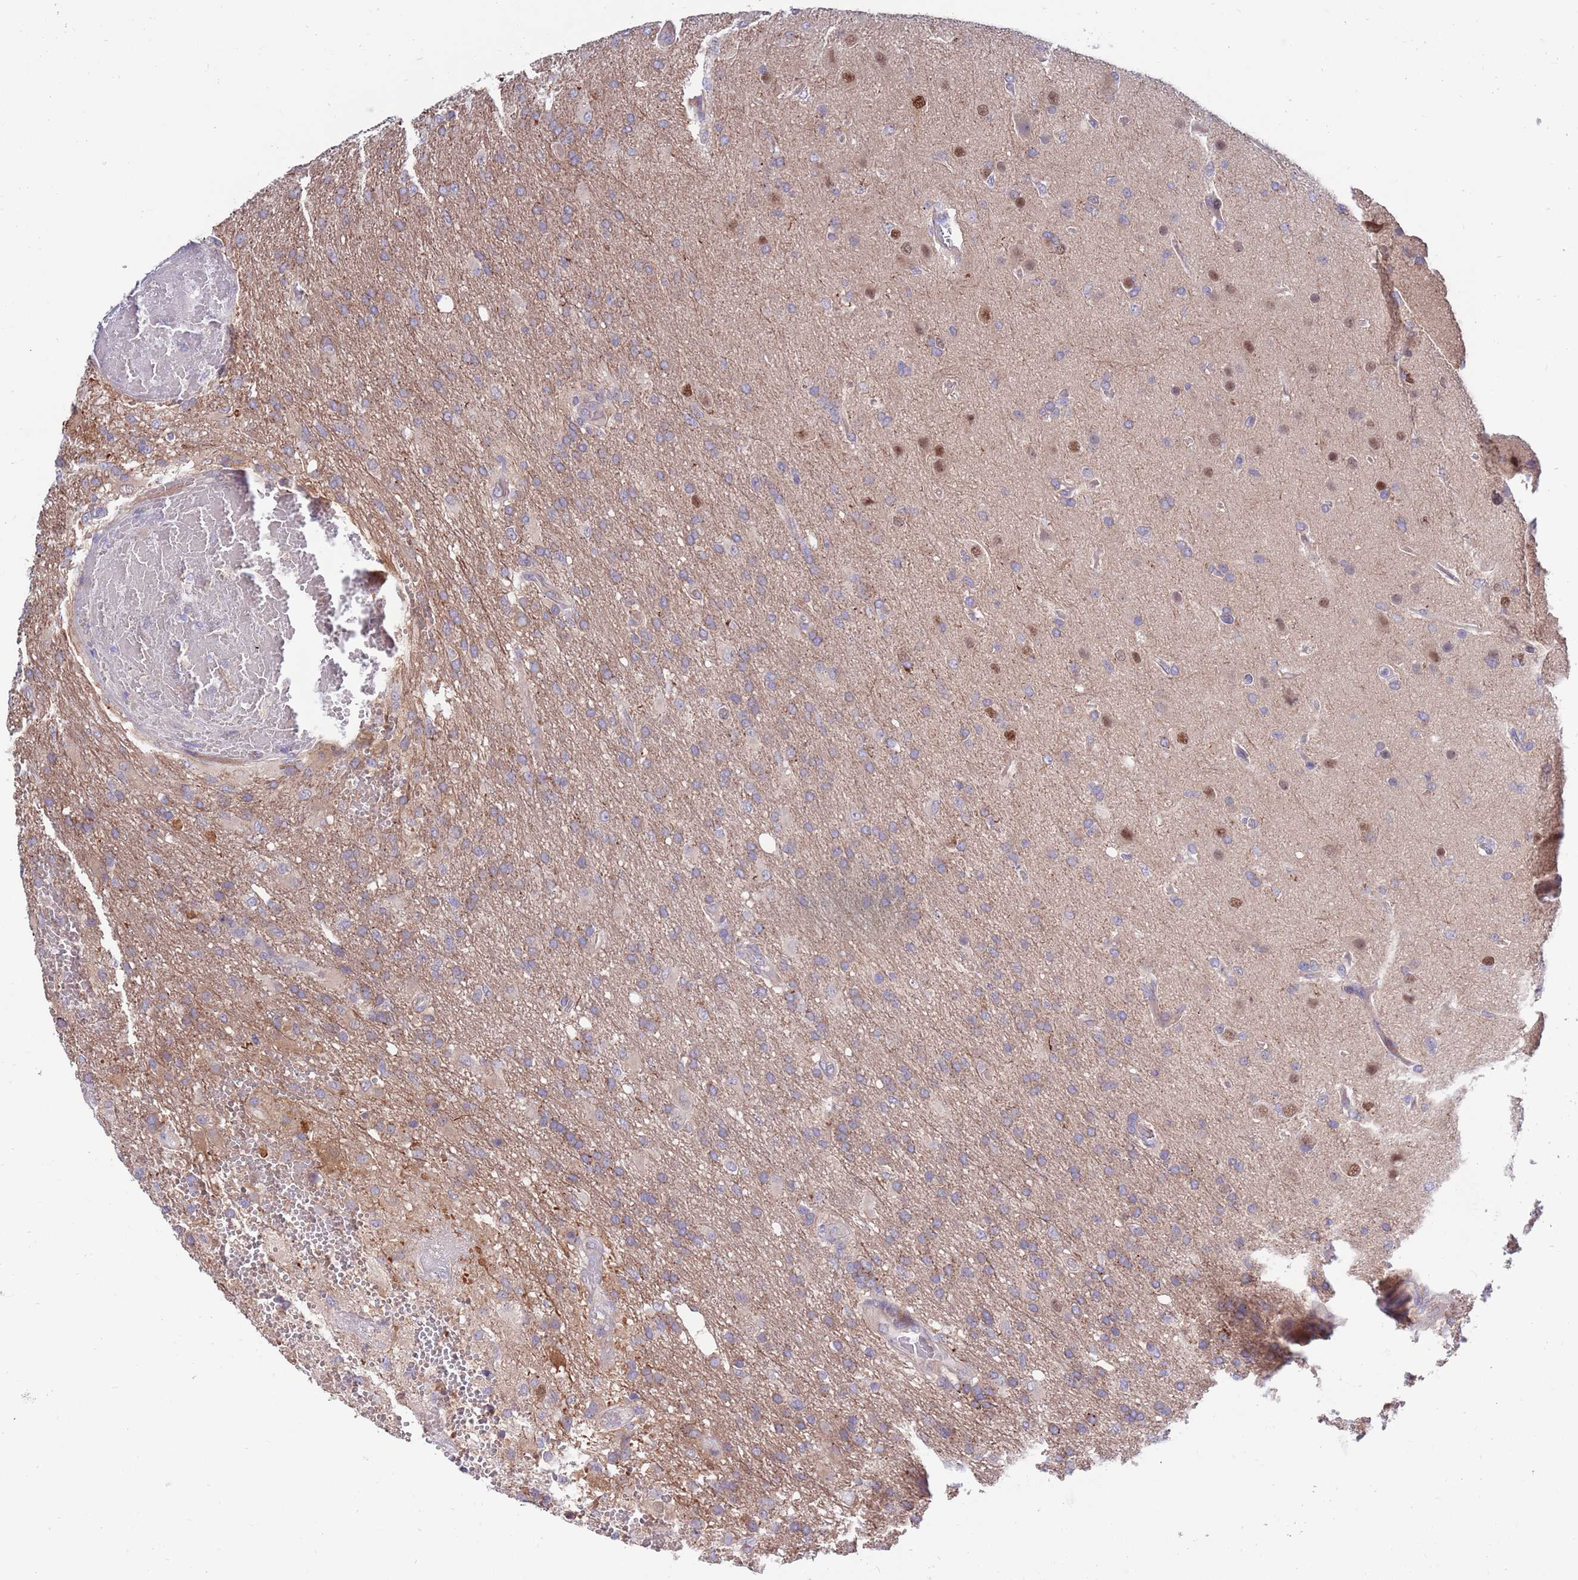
{"staining": {"intensity": "weak", "quantity": "<25%", "location": "cytoplasmic/membranous"}, "tissue": "glioma", "cell_type": "Tumor cells", "image_type": "cancer", "snomed": [{"axis": "morphology", "description": "Glioma, malignant, High grade"}, {"axis": "topography", "description": "Brain"}], "caption": "Immunohistochemistry of glioma displays no expression in tumor cells.", "gene": "KLHL29", "patient": {"sex": "female", "age": 74}}